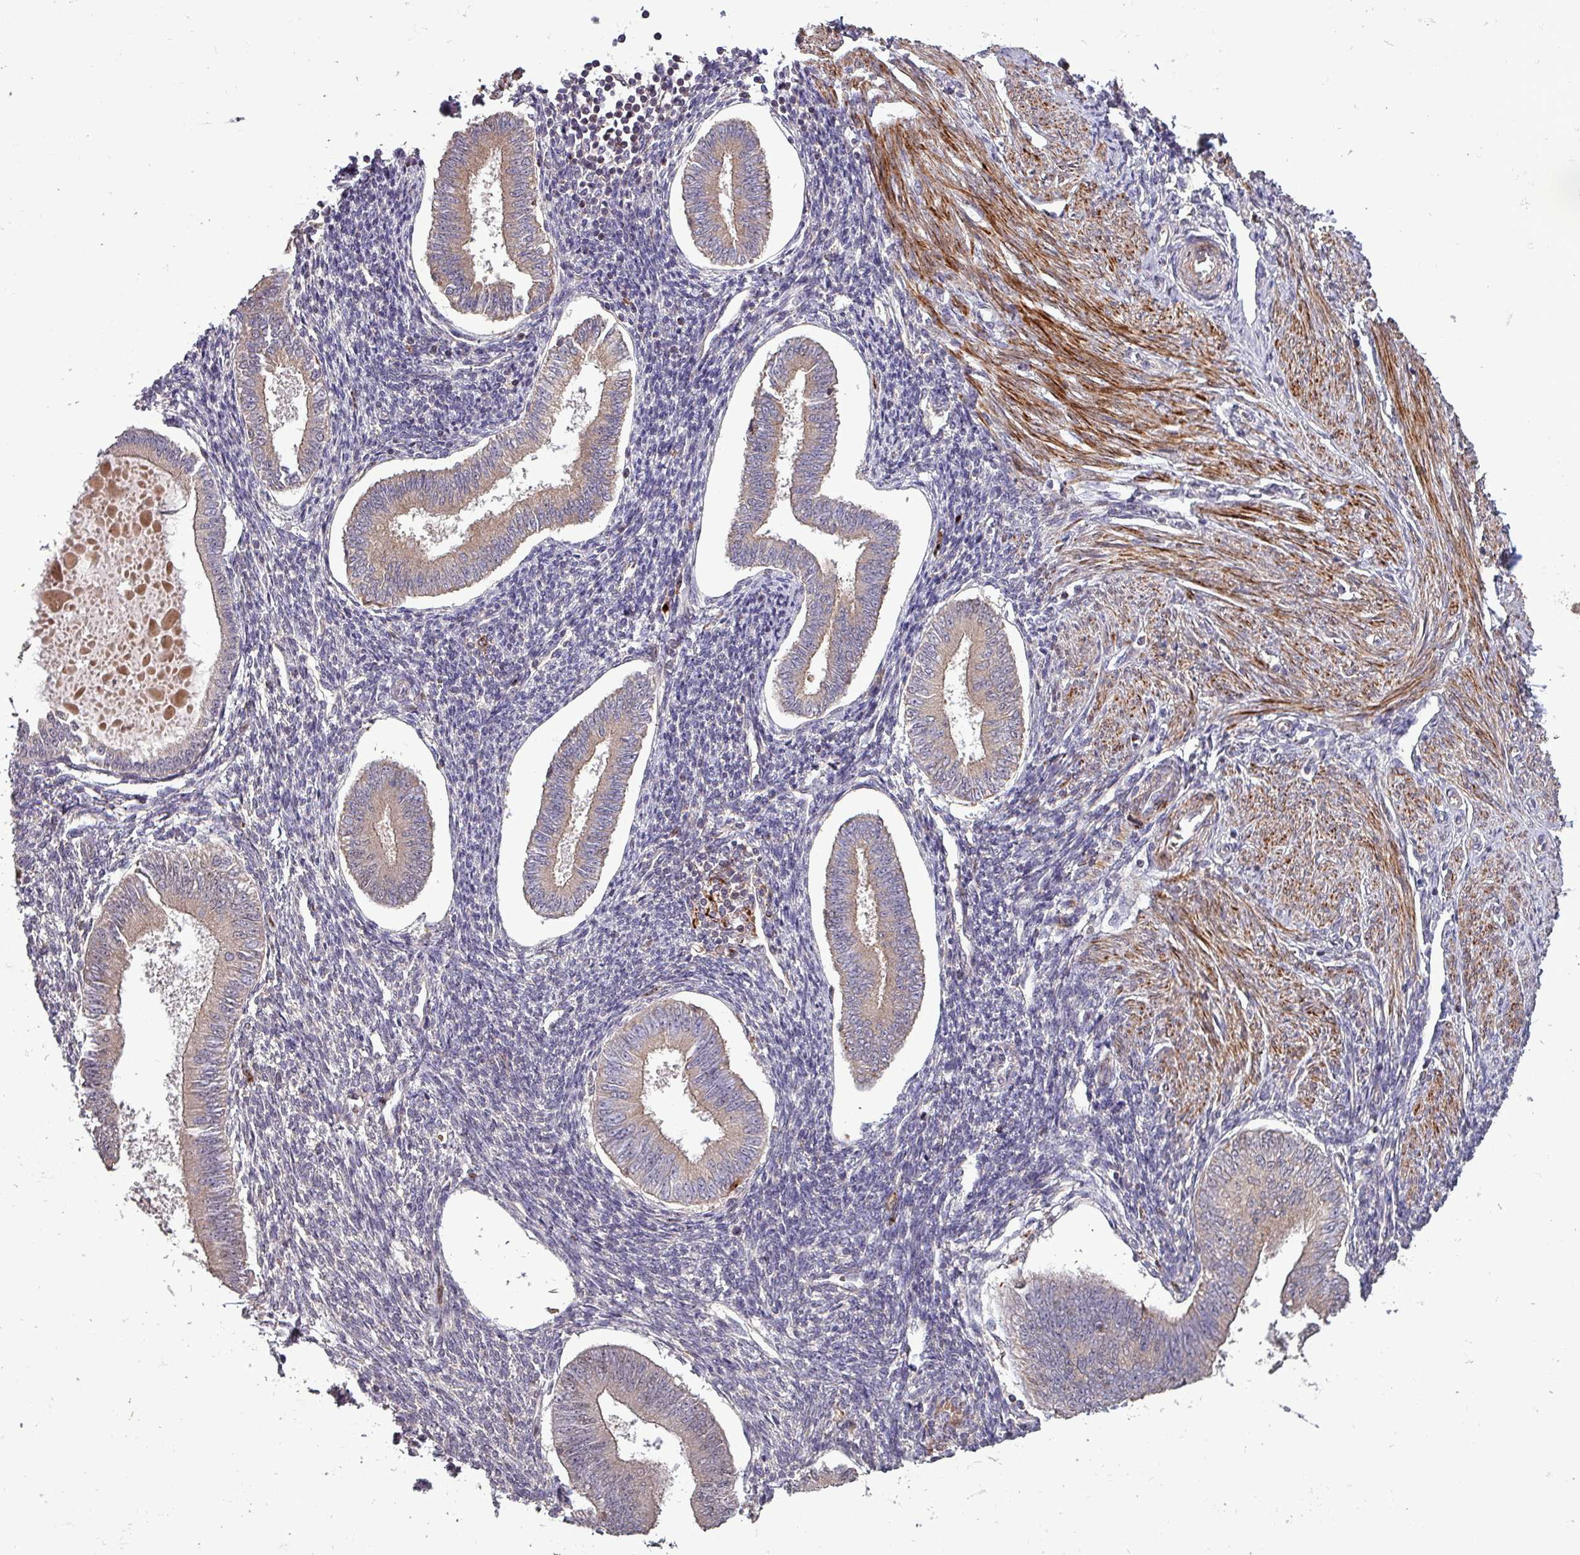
{"staining": {"intensity": "negative", "quantity": "none", "location": "none"}, "tissue": "endometrium", "cell_type": "Cells in endometrial stroma", "image_type": "normal", "snomed": [{"axis": "morphology", "description": "Normal tissue, NOS"}, {"axis": "topography", "description": "Uterus"}, {"axis": "topography", "description": "Endometrium"}], "caption": "Human endometrium stained for a protein using IHC exhibits no staining in cells in endometrial stroma.", "gene": "TPRA1", "patient": {"sex": "female", "age": 48}}